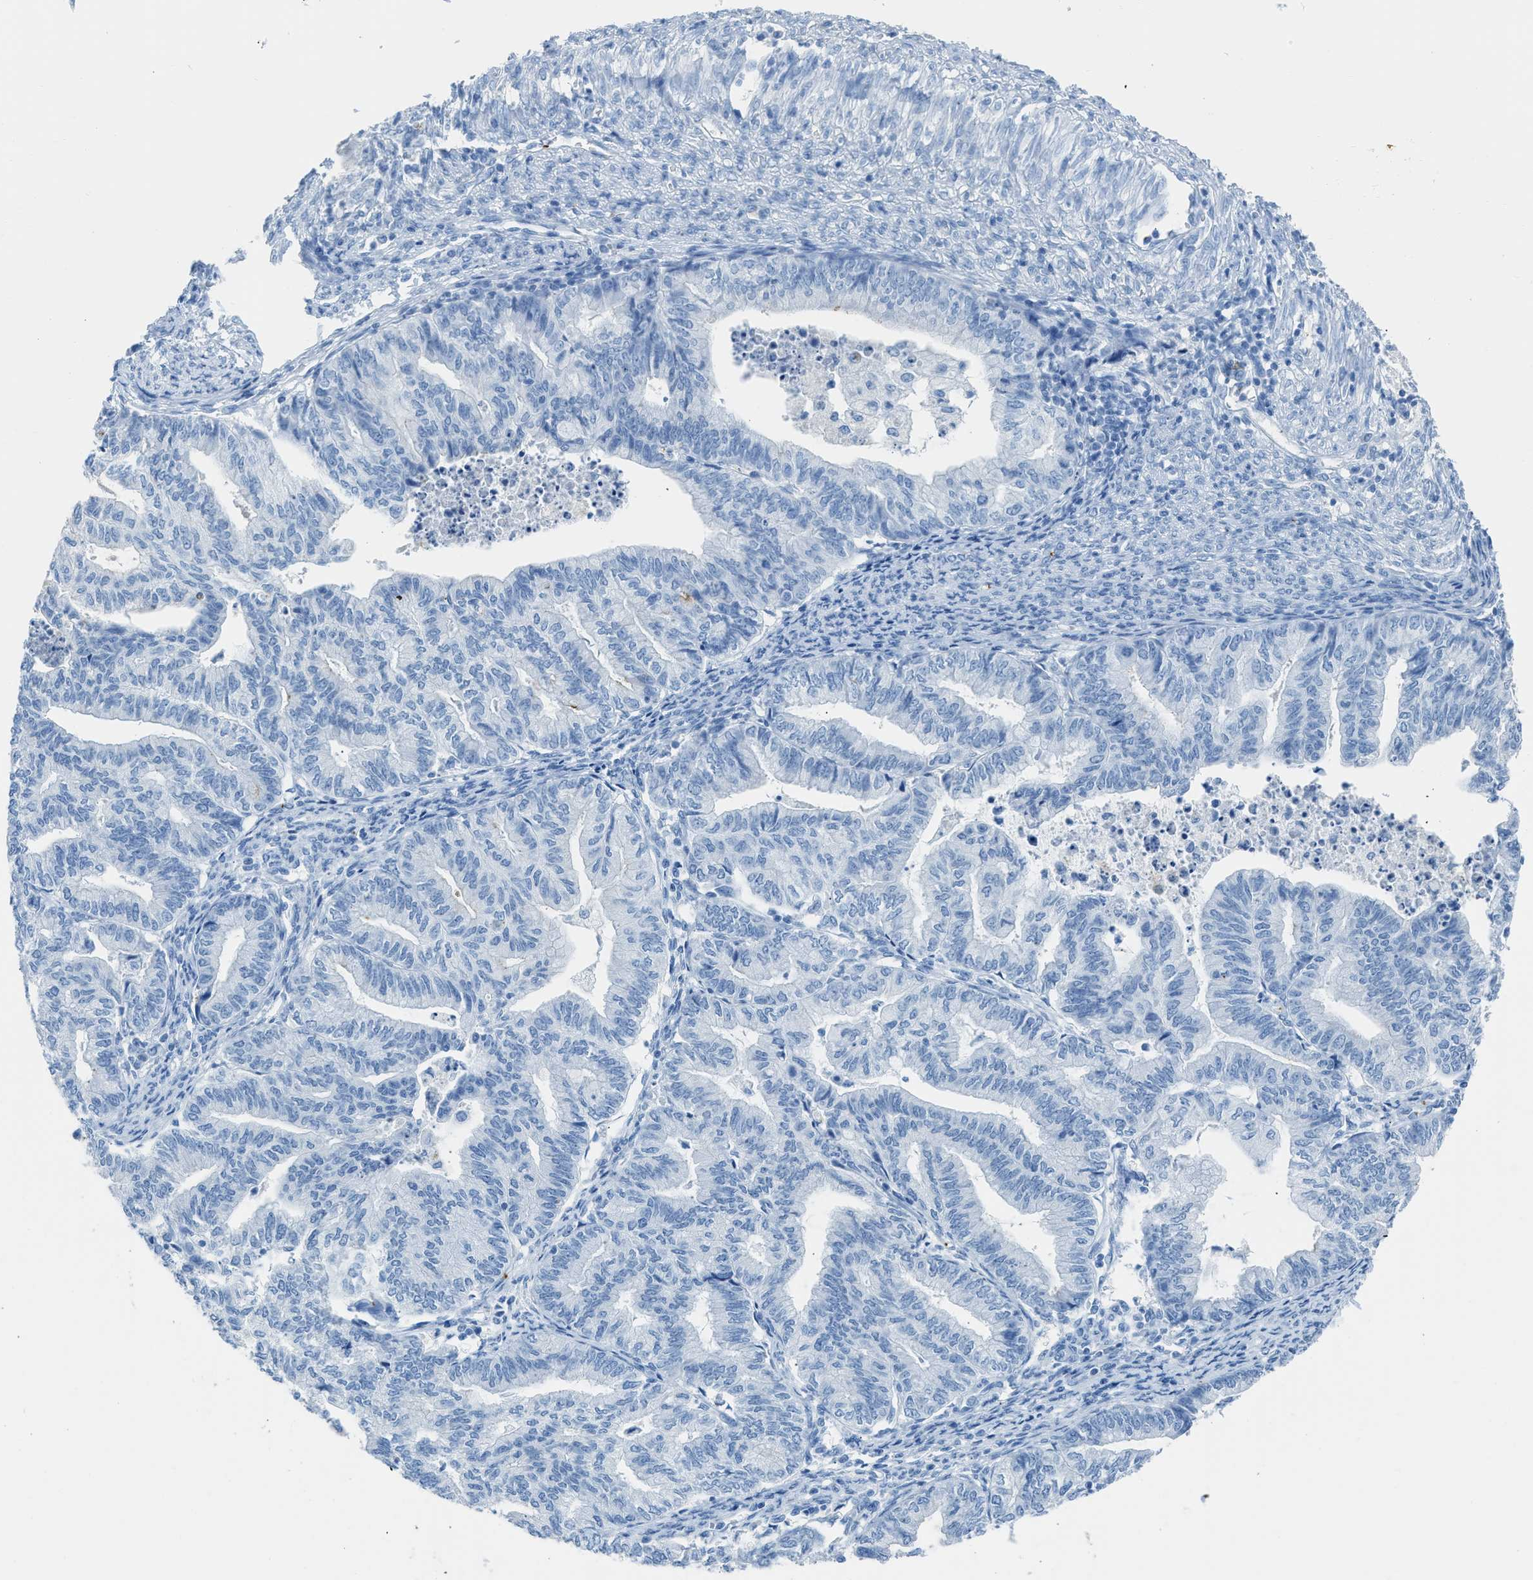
{"staining": {"intensity": "negative", "quantity": "none", "location": "none"}, "tissue": "endometrial cancer", "cell_type": "Tumor cells", "image_type": "cancer", "snomed": [{"axis": "morphology", "description": "Adenocarcinoma, NOS"}, {"axis": "topography", "description": "Endometrium"}], "caption": "An immunohistochemistry image of endometrial cancer (adenocarcinoma) is shown. There is no staining in tumor cells of endometrial cancer (adenocarcinoma).", "gene": "FAIM2", "patient": {"sex": "female", "age": 79}}